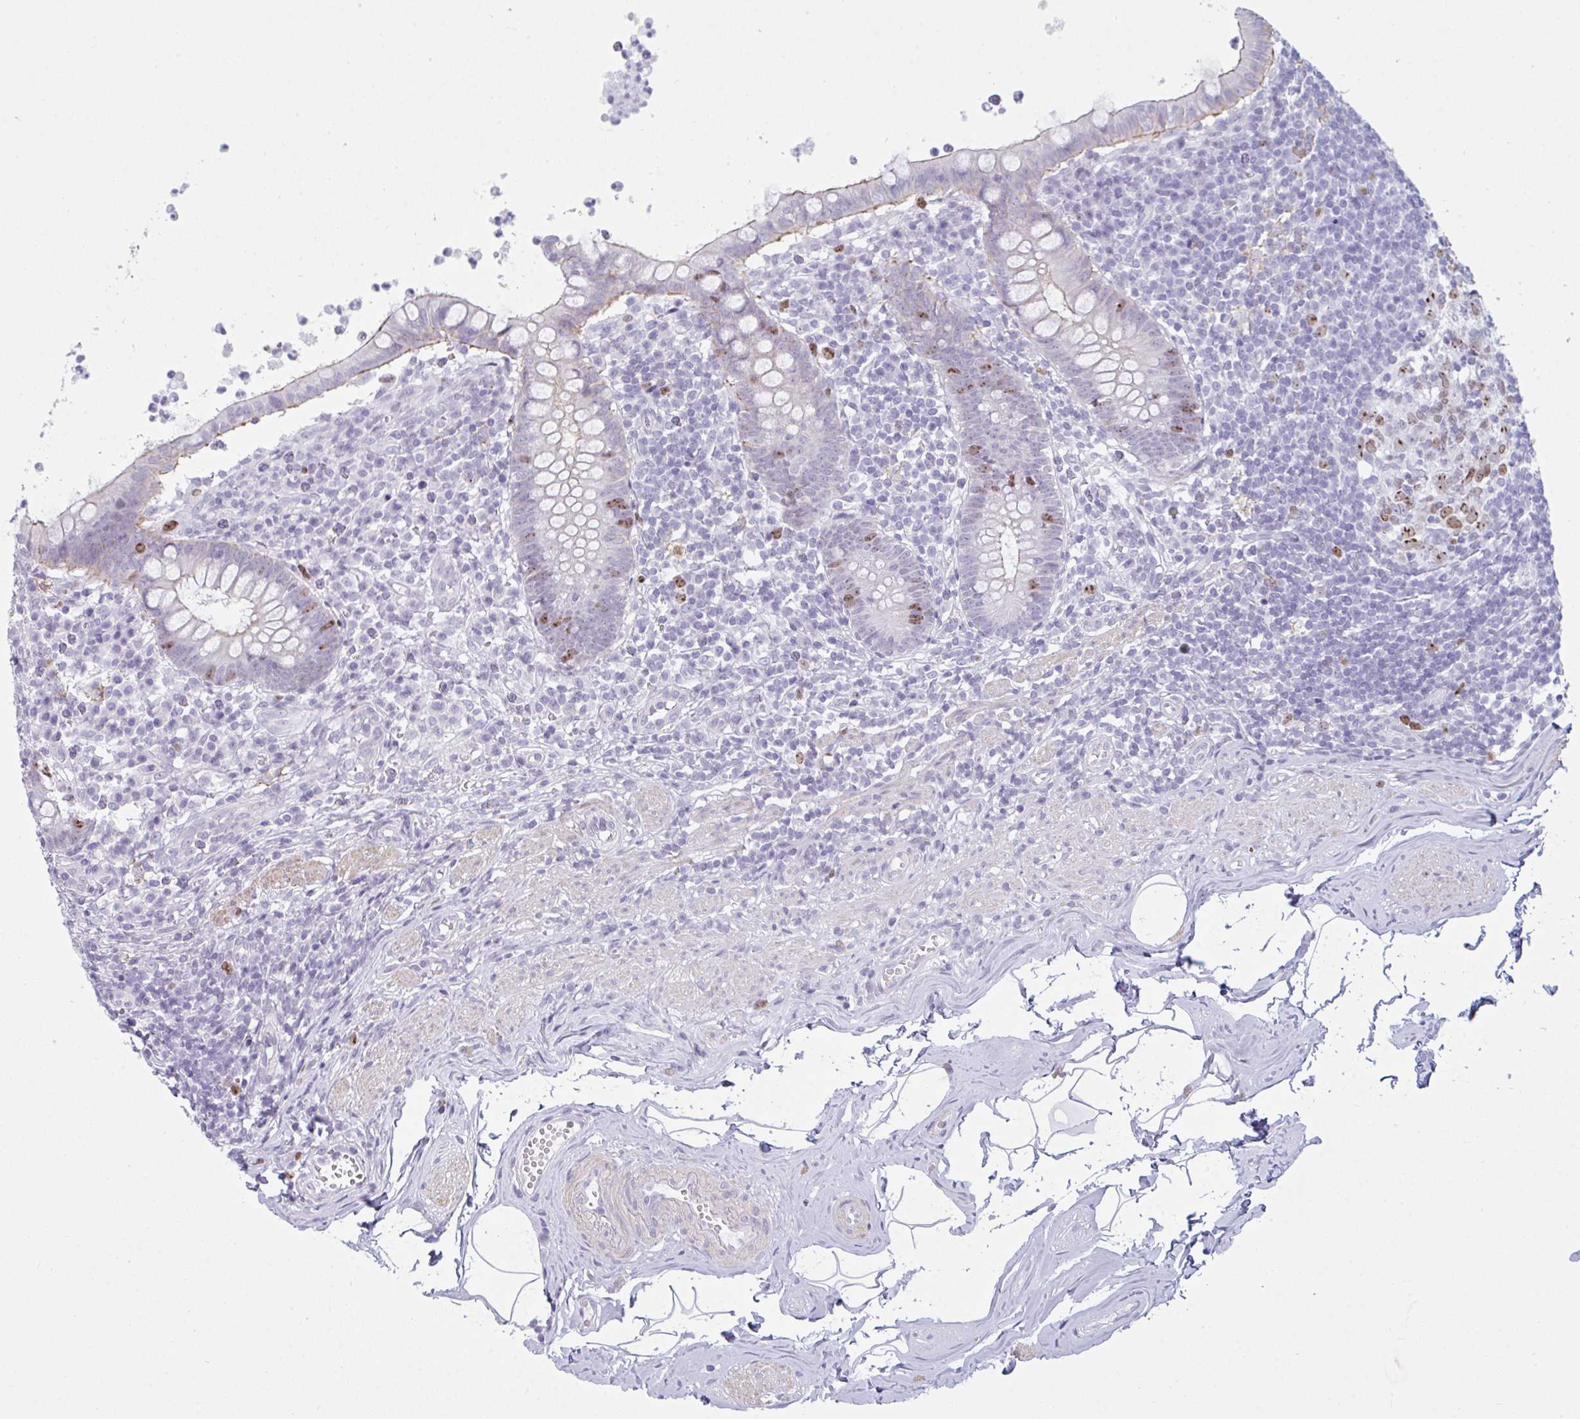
{"staining": {"intensity": "moderate", "quantity": "<25%", "location": "nuclear"}, "tissue": "appendix", "cell_type": "Glandular cells", "image_type": "normal", "snomed": [{"axis": "morphology", "description": "Normal tissue, NOS"}, {"axis": "topography", "description": "Appendix"}], "caption": "Moderate nuclear expression for a protein is appreciated in about <25% of glandular cells of unremarkable appendix using immunohistochemistry.", "gene": "SUZ12", "patient": {"sex": "female", "age": 56}}